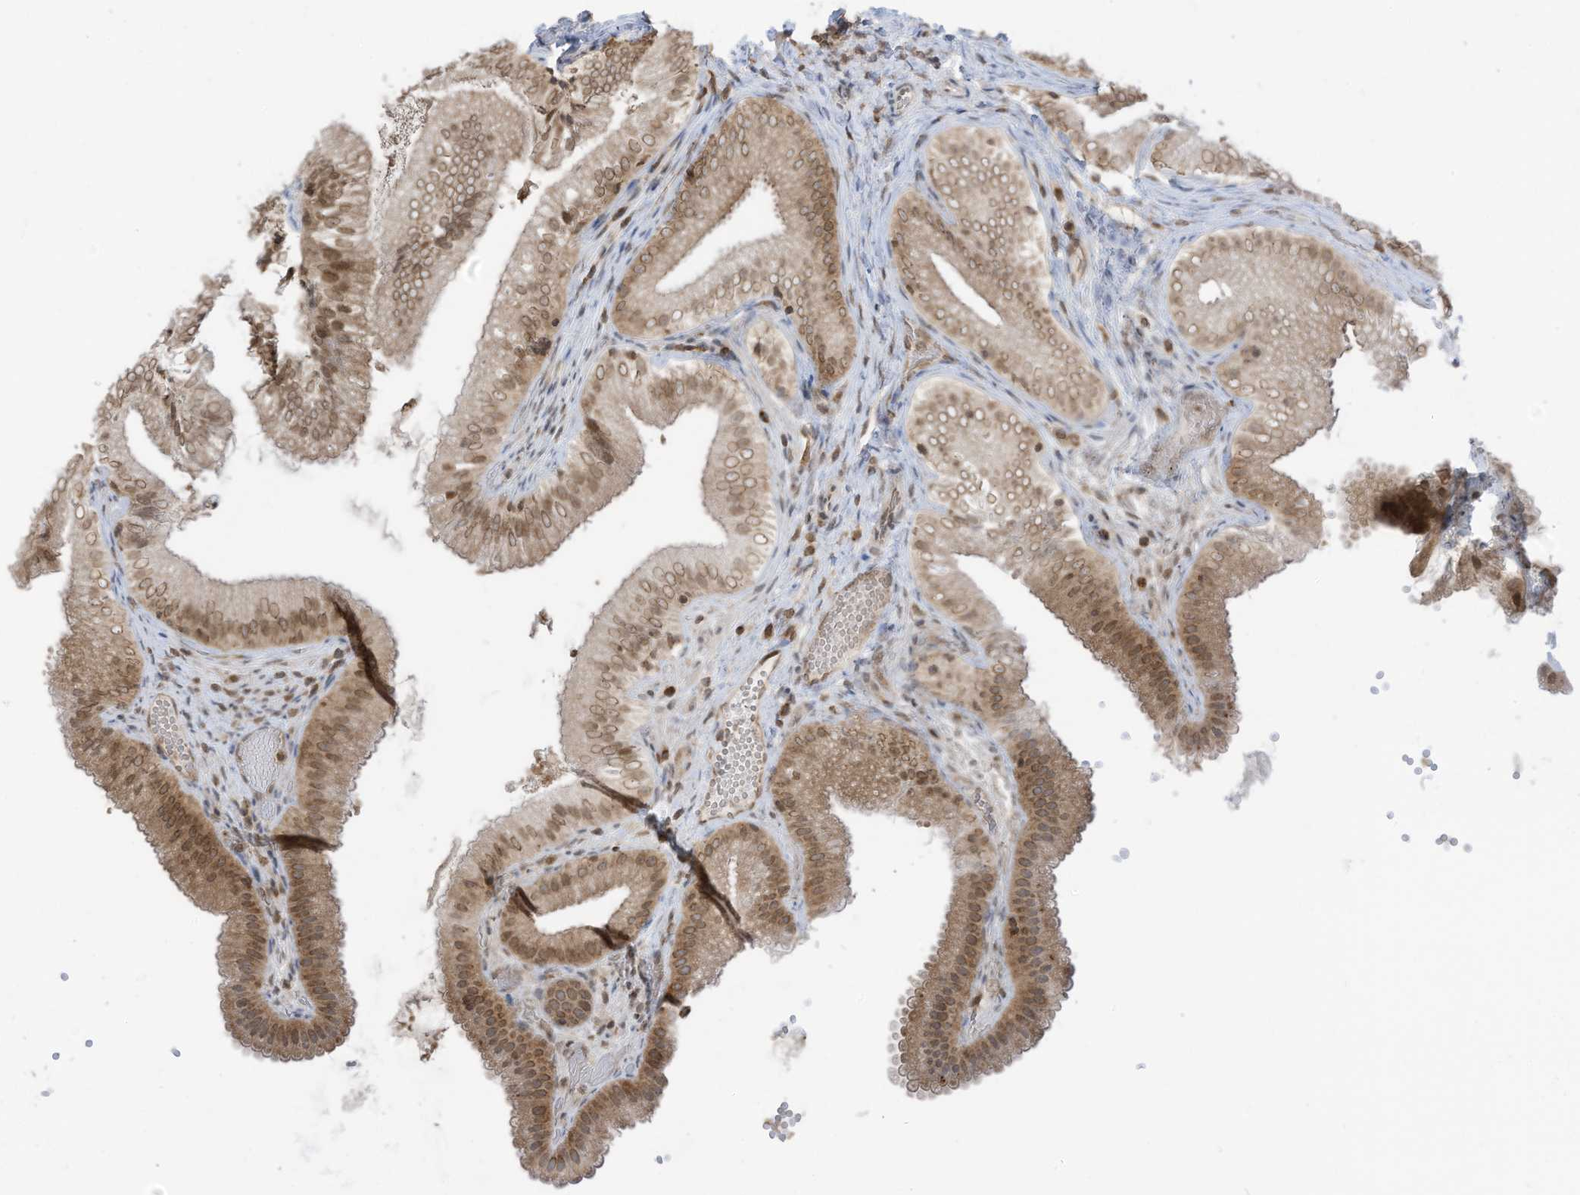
{"staining": {"intensity": "moderate", "quantity": ">75%", "location": "nuclear"}, "tissue": "gallbladder", "cell_type": "Glandular cells", "image_type": "normal", "snomed": [{"axis": "morphology", "description": "Normal tissue, NOS"}, {"axis": "topography", "description": "Gallbladder"}], "caption": "Immunohistochemical staining of benign gallbladder displays >75% levels of moderate nuclear protein positivity in about >75% of glandular cells. Nuclei are stained in blue.", "gene": "KPNB1", "patient": {"sex": "female", "age": 30}}